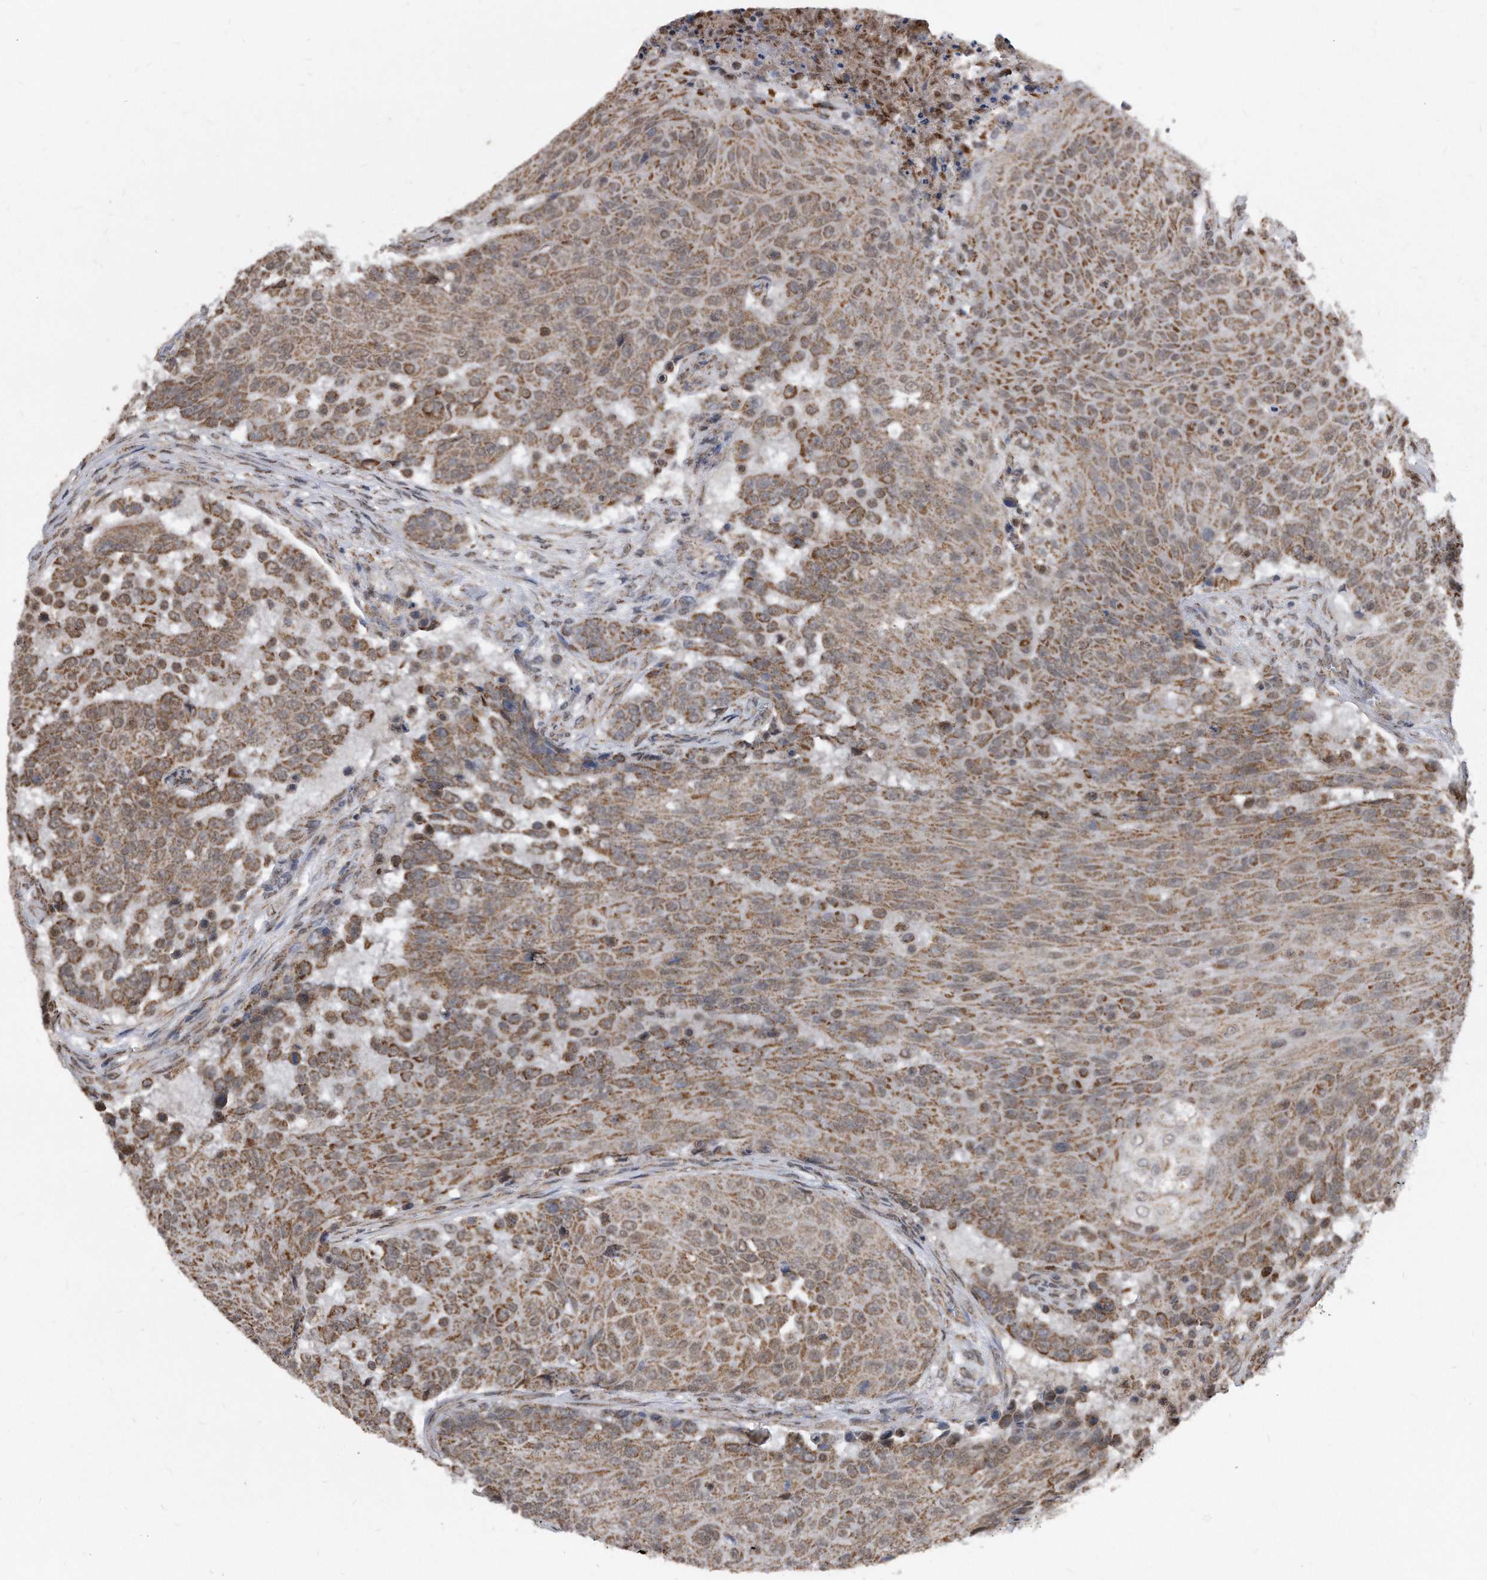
{"staining": {"intensity": "moderate", "quantity": ">75%", "location": "cytoplasmic/membranous"}, "tissue": "urothelial cancer", "cell_type": "Tumor cells", "image_type": "cancer", "snomed": [{"axis": "morphology", "description": "Urothelial carcinoma, High grade"}, {"axis": "topography", "description": "Urinary bladder"}], "caption": "Urothelial carcinoma (high-grade) stained for a protein exhibits moderate cytoplasmic/membranous positivity in tumor cells.", "gene": "DUSP22", "patient": {"sex": "female", "age": 63}}